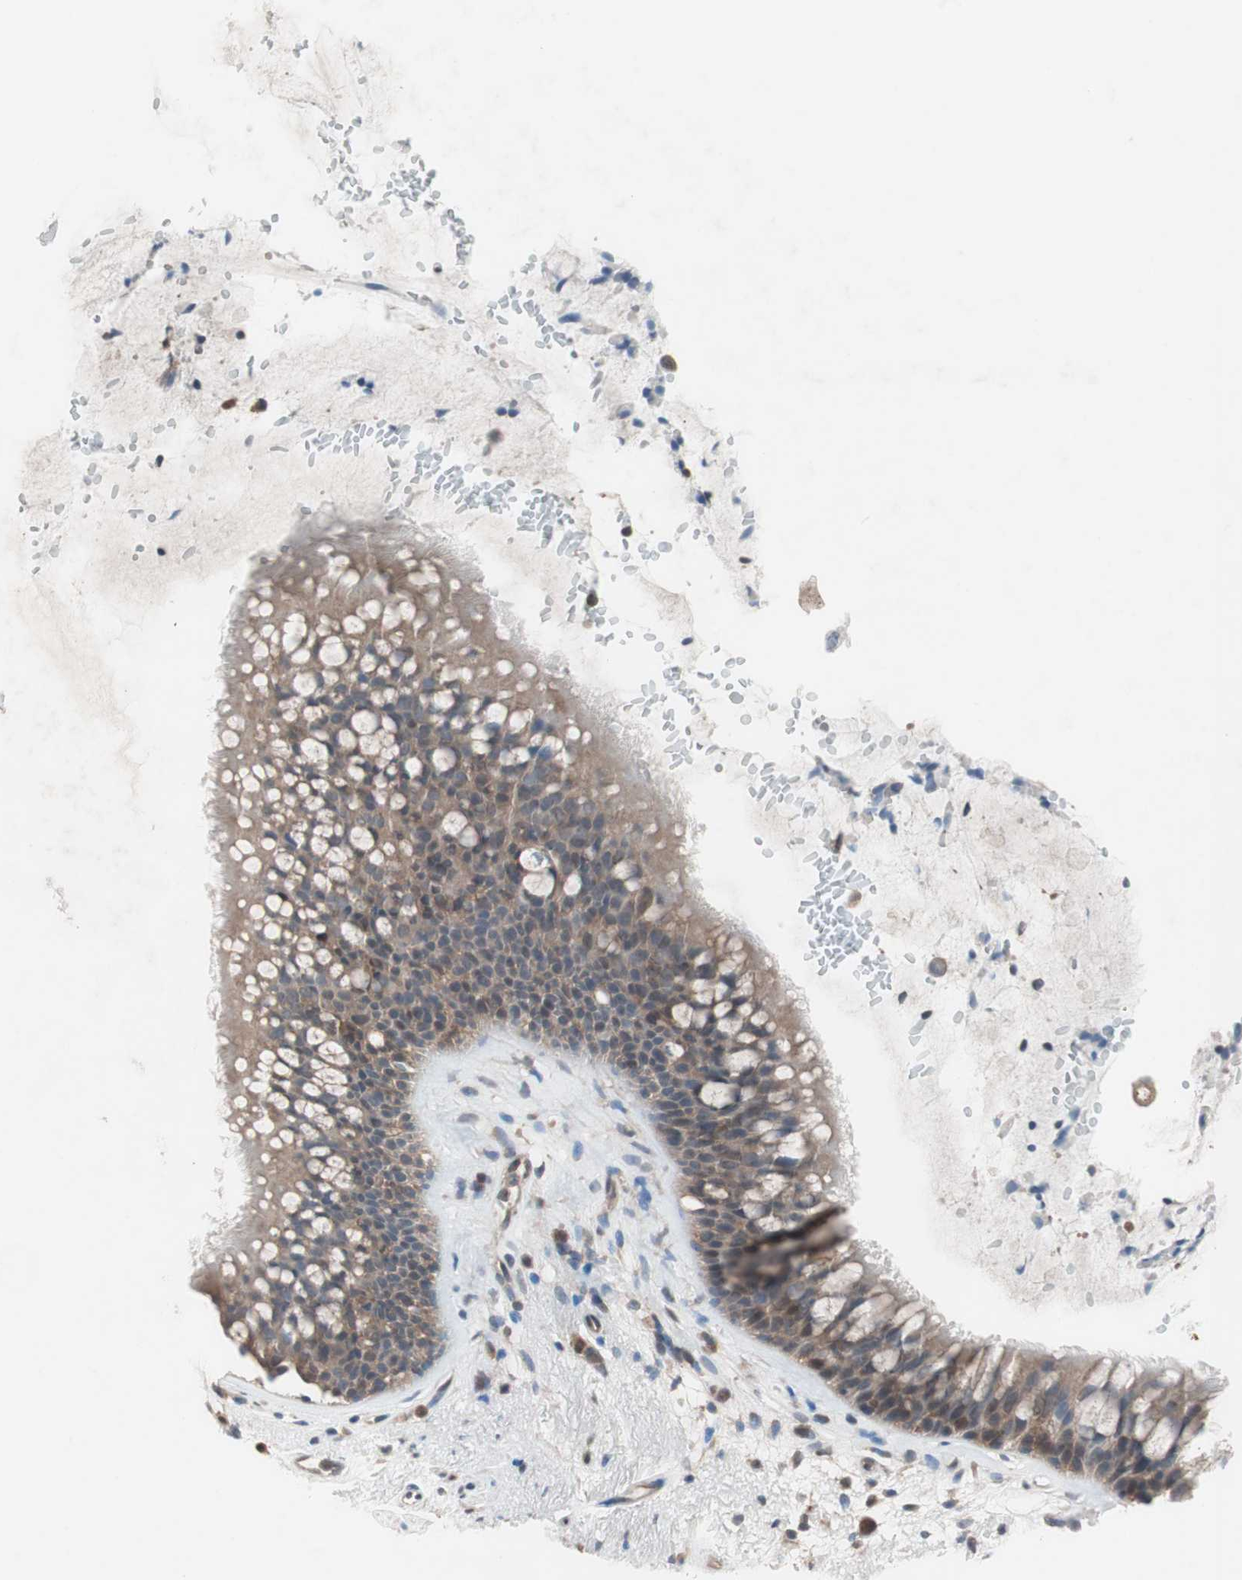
{"staining": {"intensity": "weak", "quantity": ">75%", "location": "cytoplasmic/membranous"}, "tissue": "bronchus", "cell_type": "Respiratory epithelial cells", "image_type": "normal", "snomed": [{"axis": "morphology", "description": "Normal tissue, NOS"}, {"axis": "topography", "description": "Bronchus"}], "caption": "The immunohistochemical stain shows weak cytoplasmic/membranous positivity in respiratory epithelial cells of unremarkable bronchus. The protein of interest is stained brown, and the nuclei are stained in blue (DAB IHC with brightfield microscopy, high magnification).", "gene": "GALT", "patient": {"sex": "female", "age": 54}}